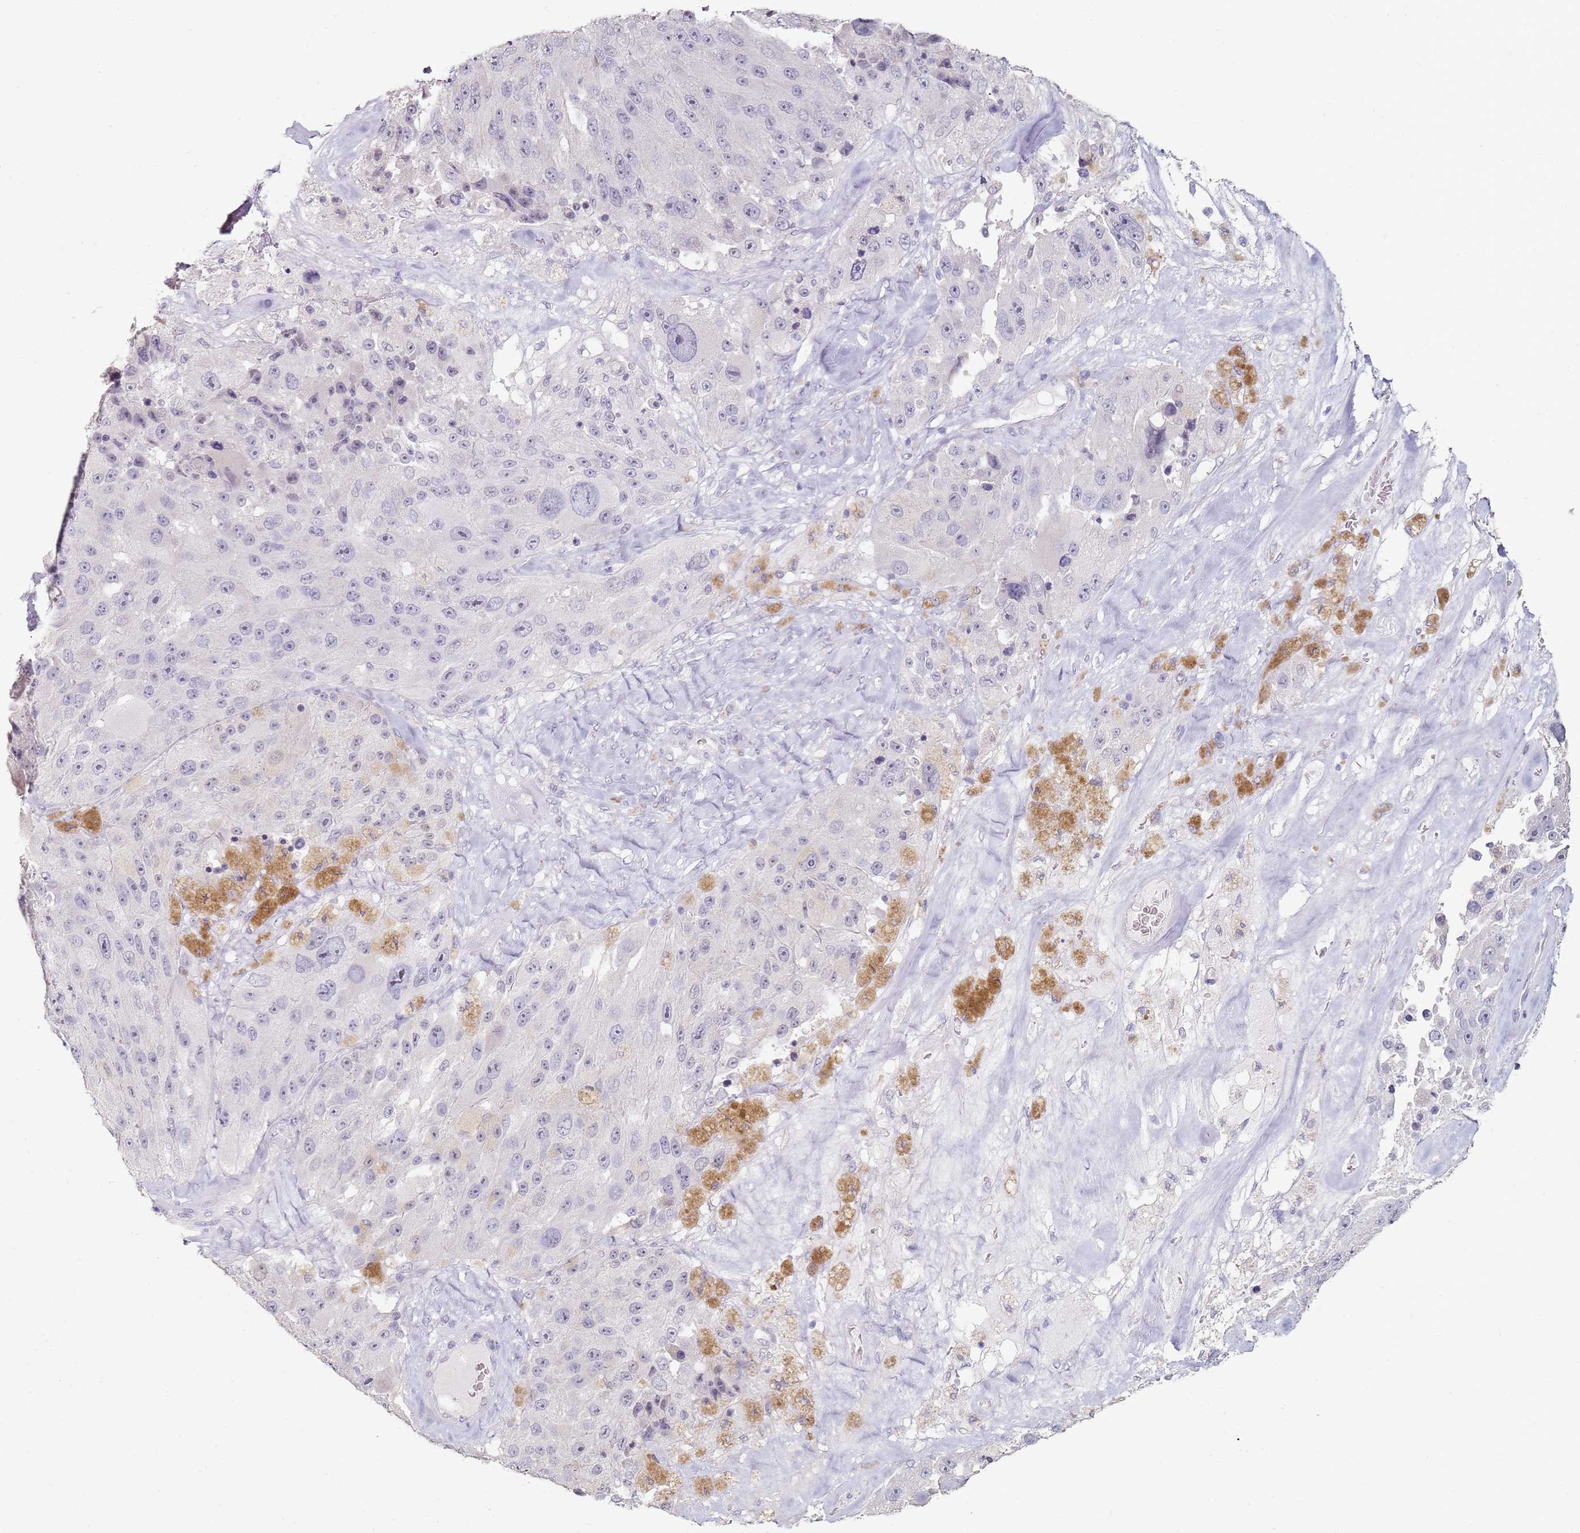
{"staining": {"intensity": "negative", "quantity": "none", "location": "none"}, "tissue": "melanoma", "cell_type": "Tumor cells", "image_type": "cancer", "snomed": [{"axis": "morphology", "description": "Malignant melanoma, Metastatic site"}, {"axis": "topography", "description": "Lymph node"}], "caption": "Protein analysis of melanoma shows no significant positivity in tumor cells. (DAB immunohistochemistry, high magnification).", "gene": "DNAH11", "patient": {"sex": "male", "age": 62}}